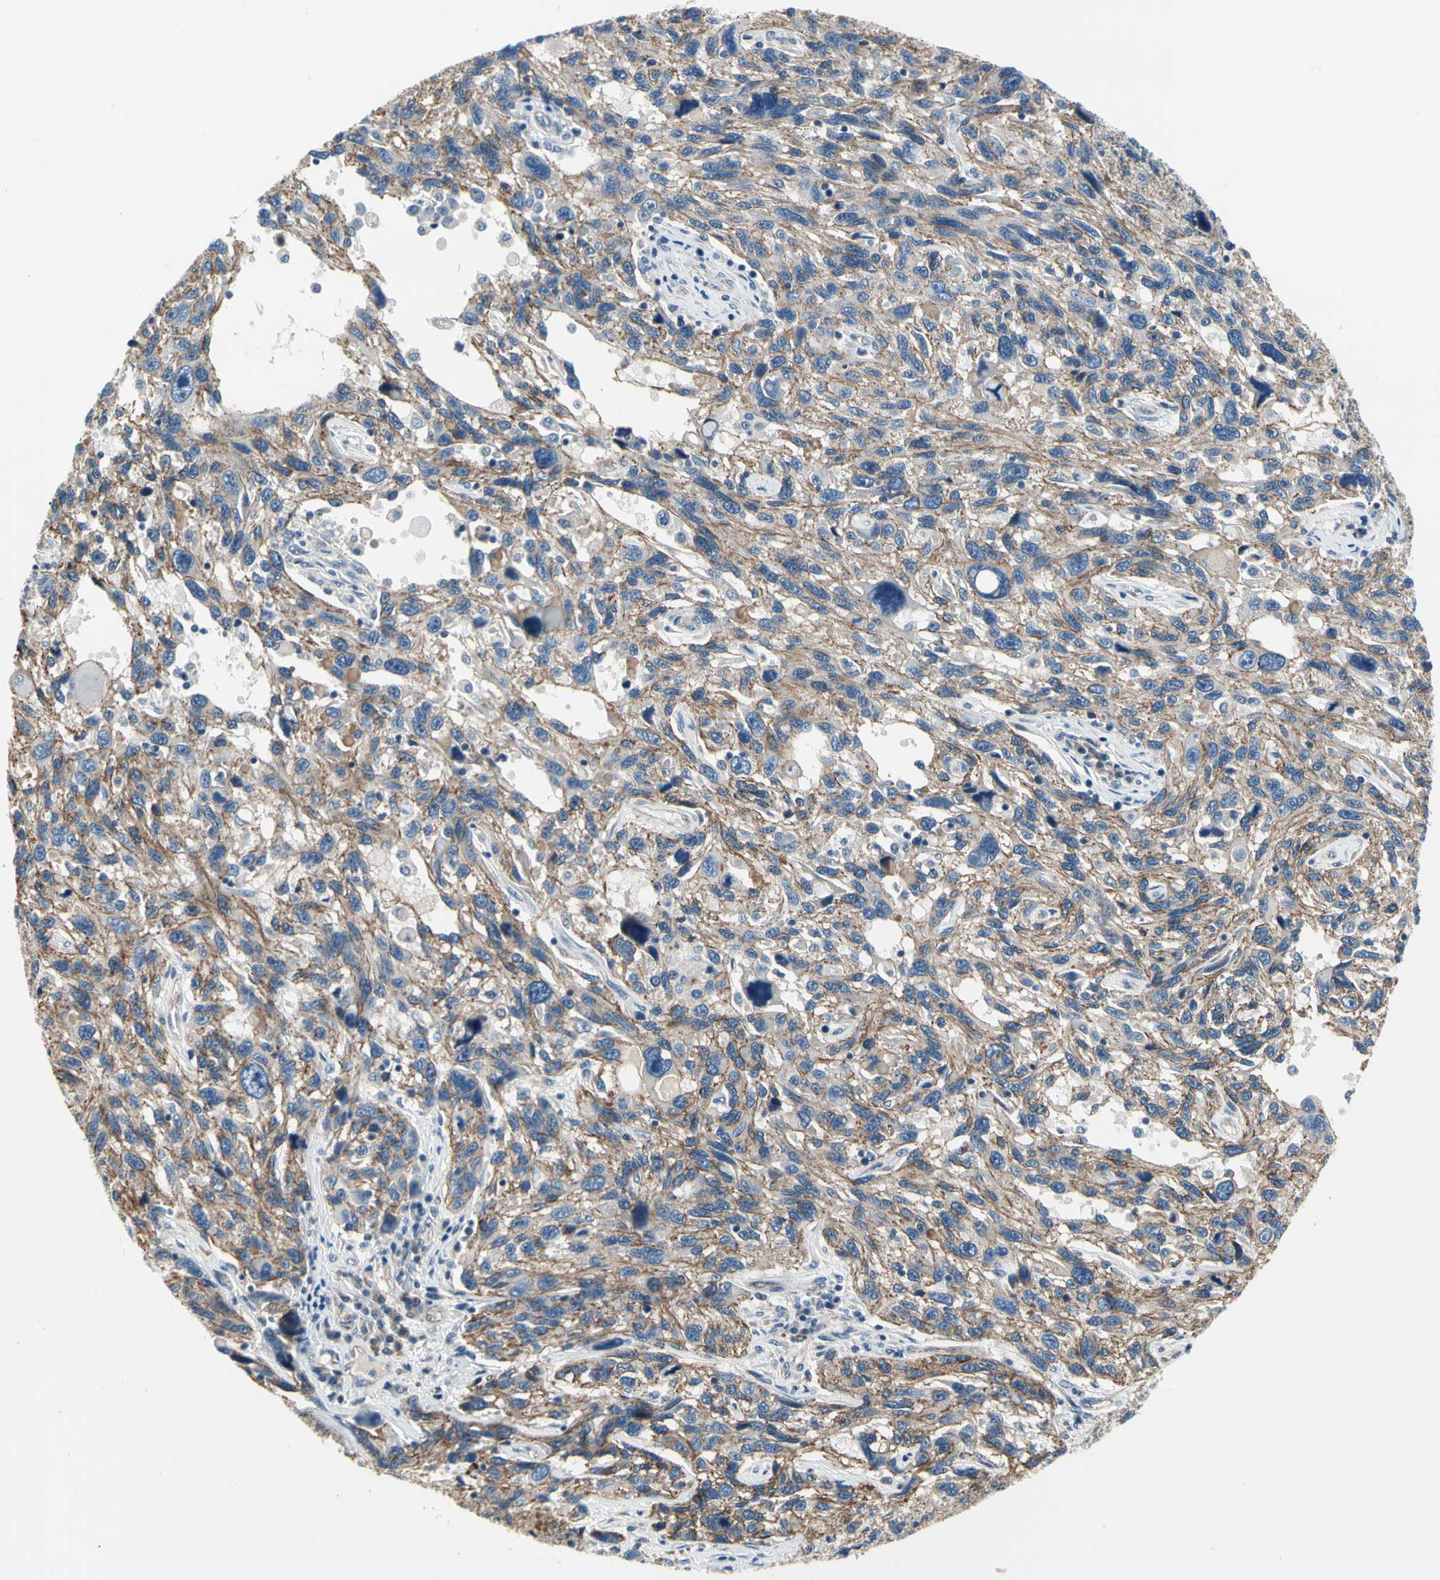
{"staining": {"intensity": "moderate", "quantity": "25%-75%", "location": "cytoplasmic/membranous"}, "tissue": "melanoma", "cell_type": "Tumor cells", "image_type": "cancer", "snomed": [{"axis": "morphology", "description": "Malignant melanoma, NOS"}, {"axis": "topography", "description": "Skin"}], "caption": "An IHC micrograph of tumor tissue is shown. Protein staining in brown shows moderate cytoplasmic/membranous positivity in melanoma within tumor cells.", "gene": "LGR6", "patient": {"sex": "male", "age": 53}}